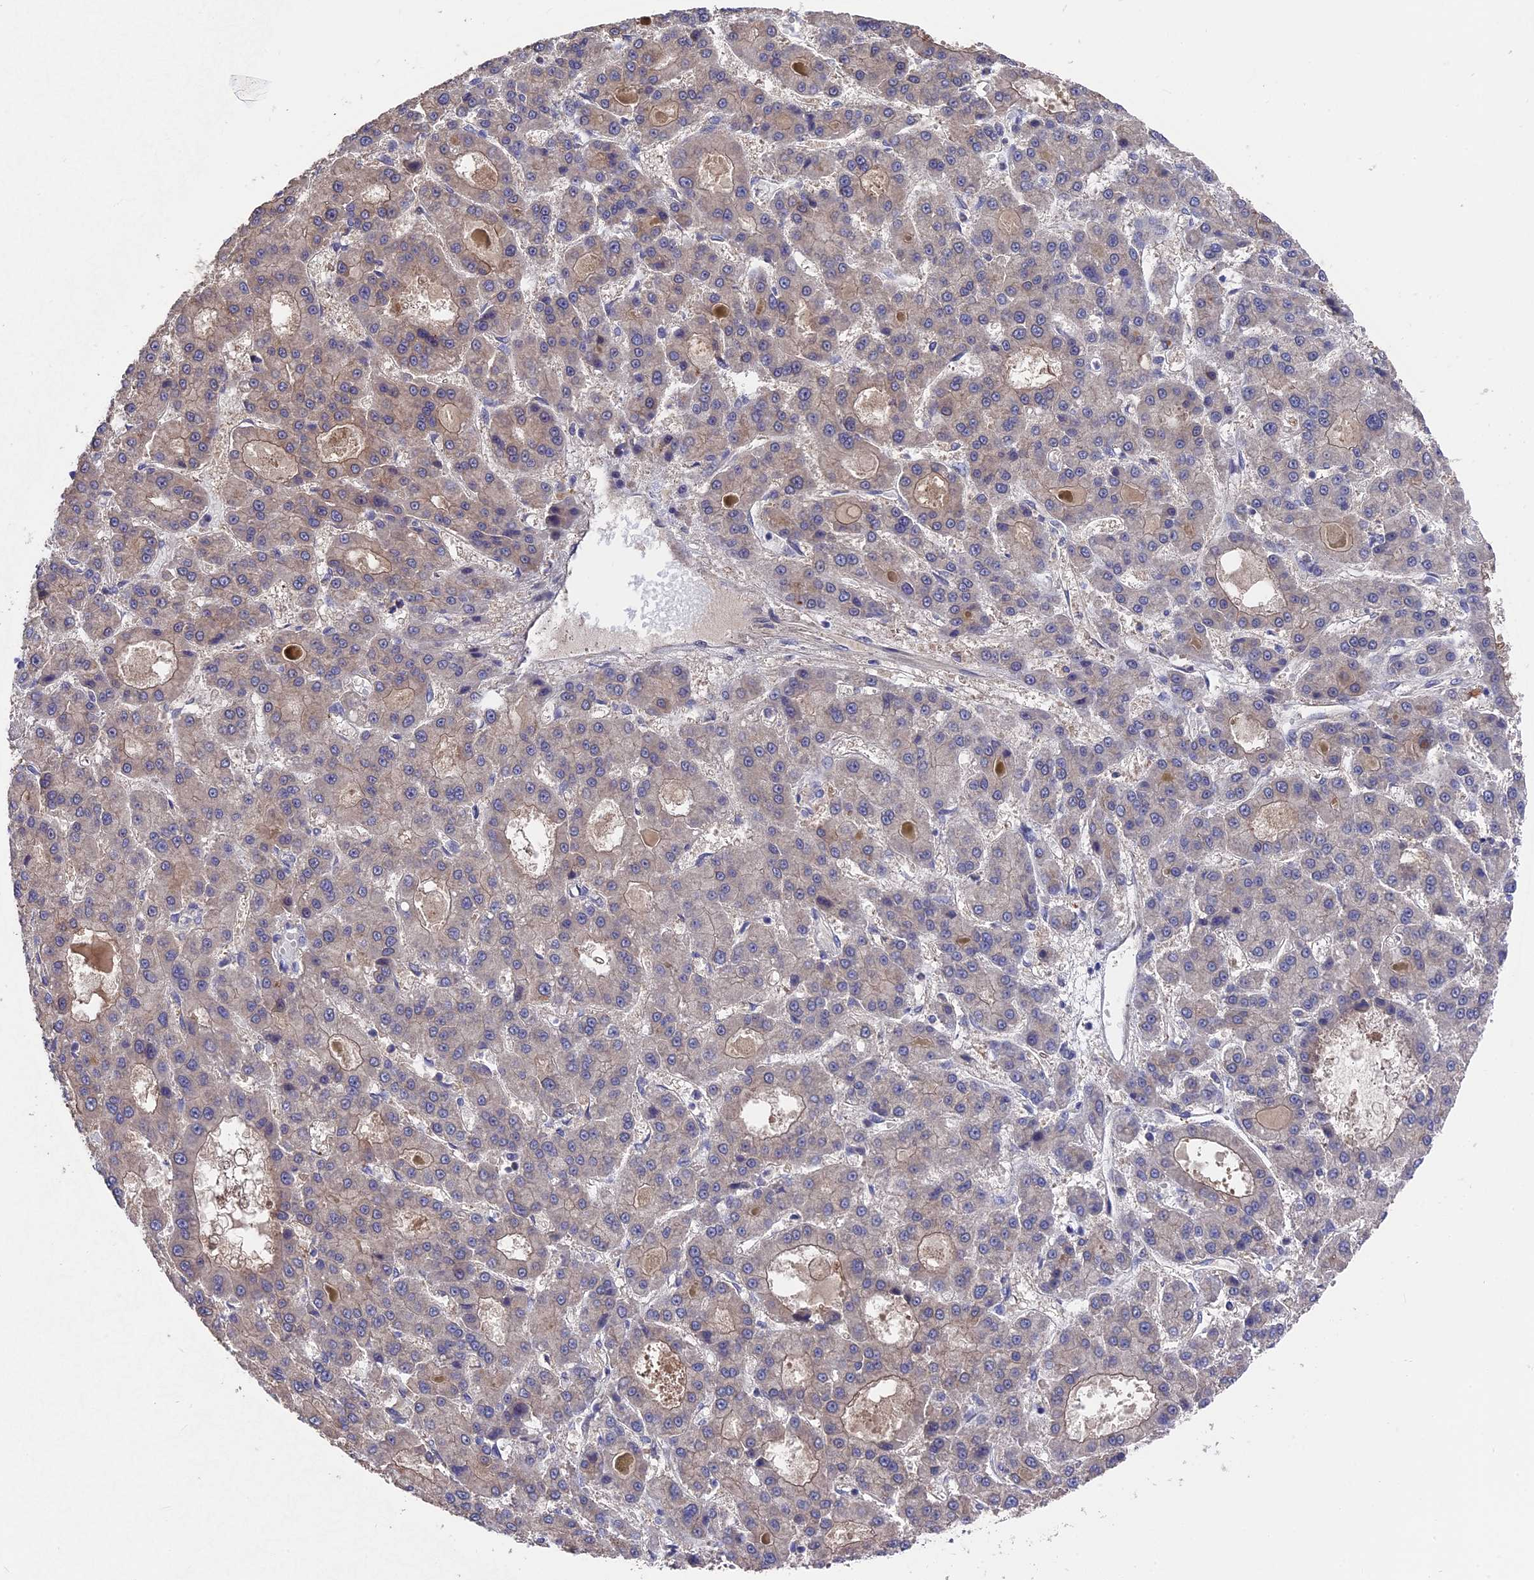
{"staining": {"intensity": "weak", "quantity": "25%-75%", "location": "cytoplasmic/membranous"}, "tissue": "liver cancer", "cell_type": "Tumor cells", "image_type": "cancer", "snomed": [{"axis": "morphology", "description": "Carcinoma, Hepatocellular, NOS"}, {"axis": "topography", "description": "Liver"}], "caption": "Protein analysis of hepatocellular carcinoma (liver) tissue displays weak cytoplasmic/membranous positivity in approximately 25%-75% of tumor cells.", "gene": "ZCCHC2", "patient": {"sex": "male", "age": 70}}